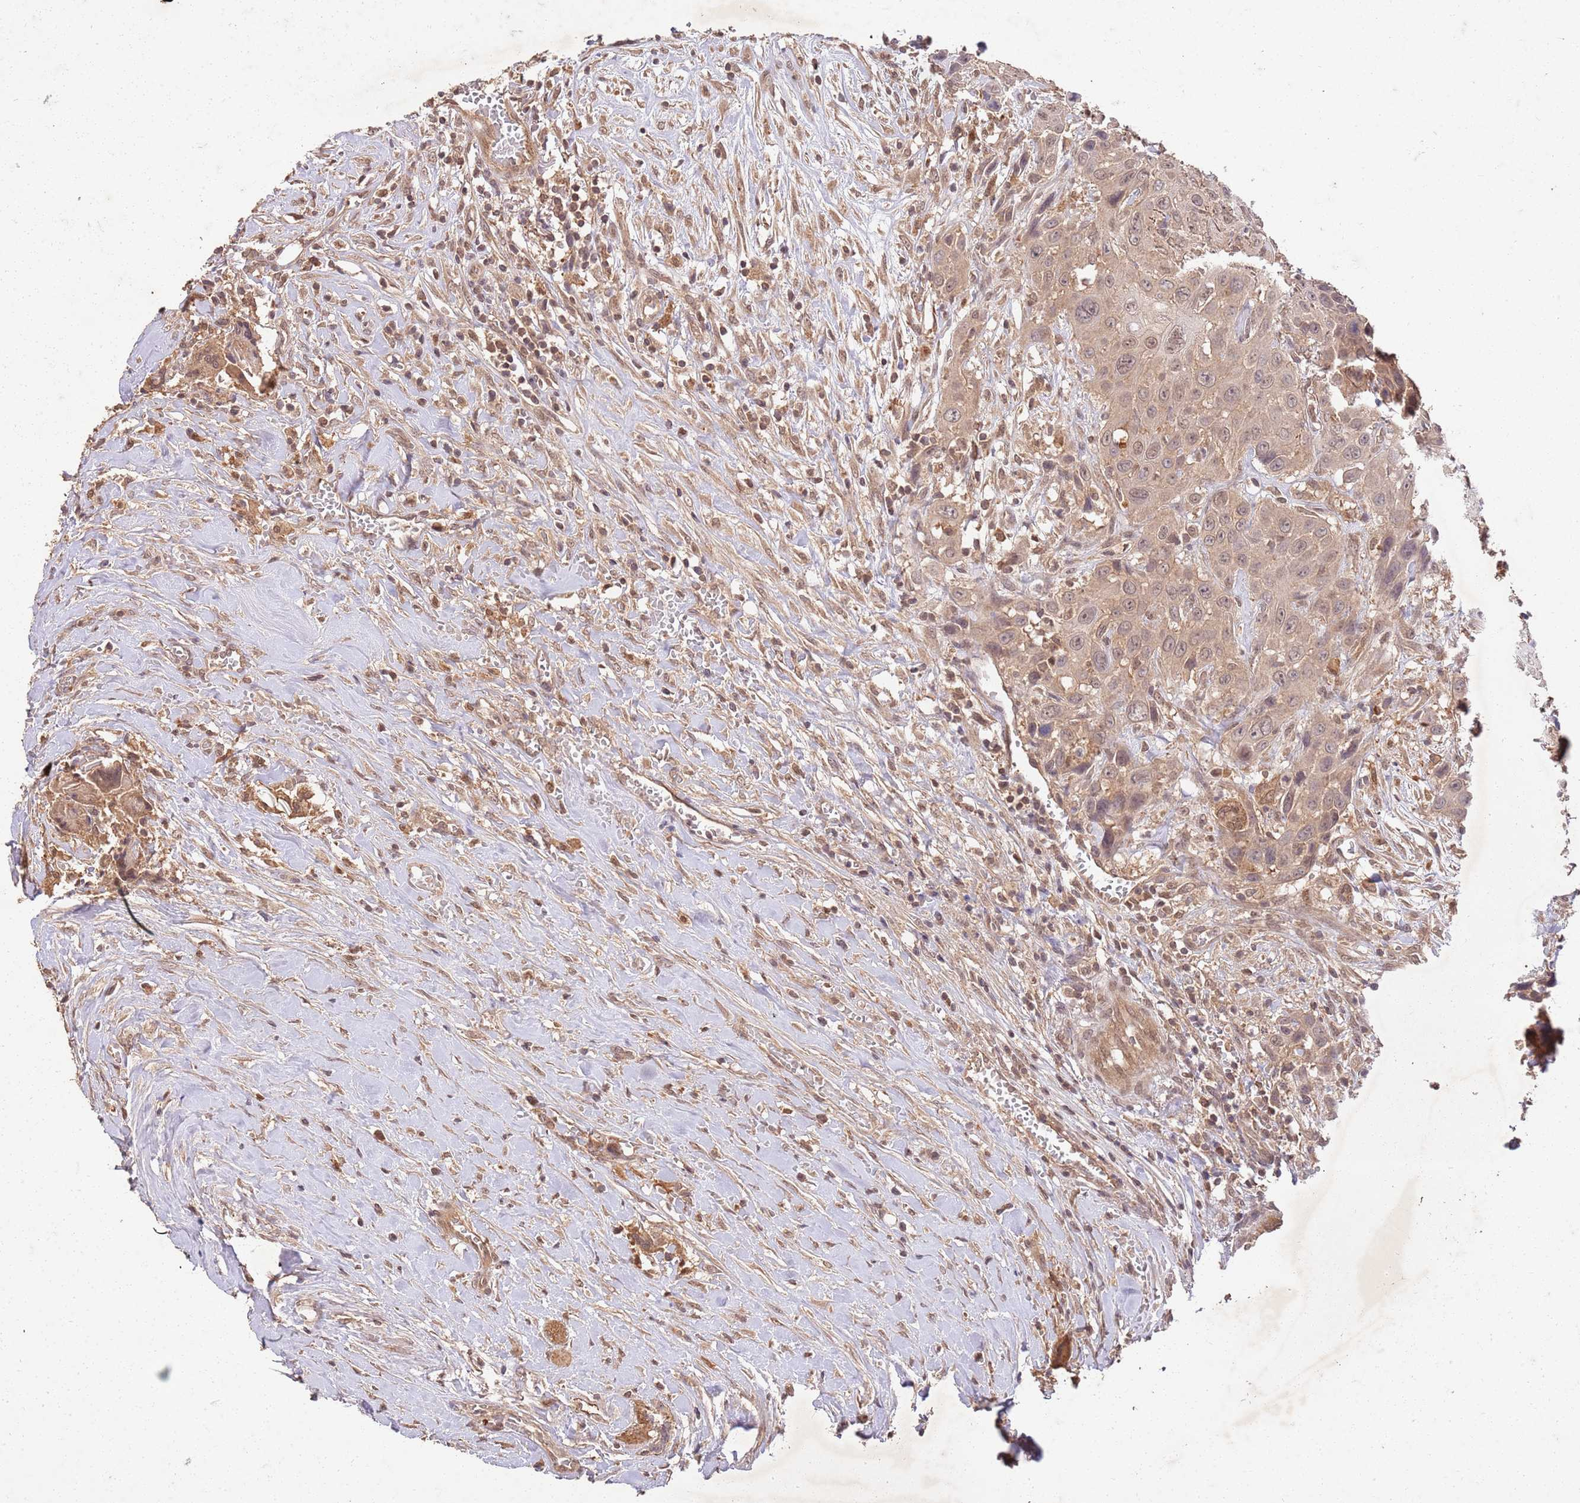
{"staining": {"intensity": "weak", "quantity": ">75%", "location": "cytoplasmic/membranous,nuclear"}, "tissue": "head and neck cancer", "cell_type": "Tumor cells", "image_type": "cancer", "snomed": [{"axis": "morphology", "description": "Squamous cell carcinoma, NOS"}, {"axis": "topography", "description": "Head-Neck"}], "caption": "Immunohistochemistry (IHC) image of neoplastic tissue: head and neck squamous cell carcinoma stained using immunohistochemistry (IHC) exhibits low levels of weak protein expression localized specifically in the cytoplasmic/membranous and nuclear of tumor cells, appearing as a cytoplasmic/membranous and nuclear brown color.", "gene": "UBE3A", "patient": {"sex": "male", "age": 81}}